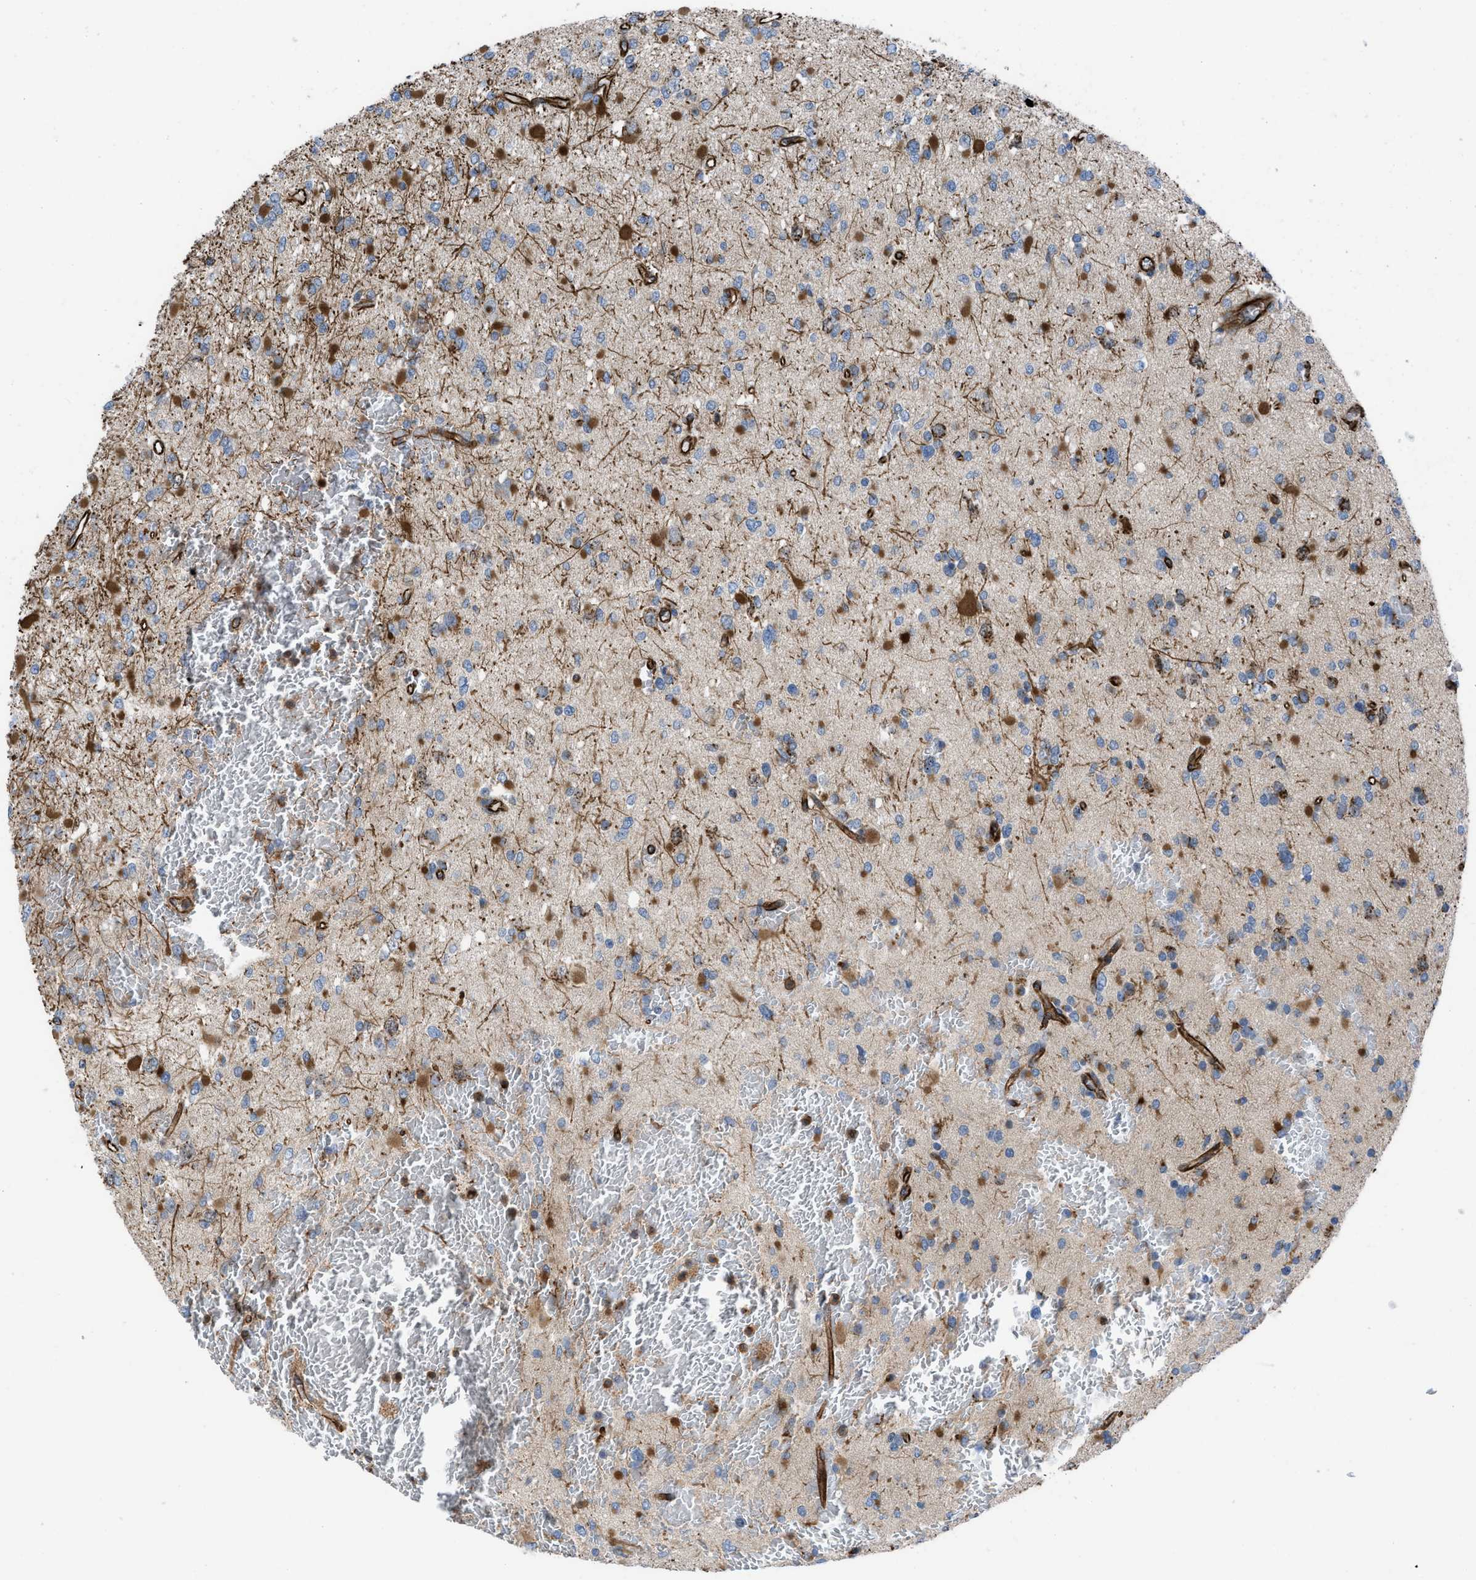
{"staining": {"intensity": "moderate", "quantity": "25%-75%", "location": "cytoplasmic/membranous"}, "tissue": "glioma", "cell_type": "Tumor cells", "image_type": "cancer", "snomed": [{"axis": "morphology", "description": "Glioma, malignant, Low grade"}, {"axis": "topography", "description": "Brain"}], "caption": "IHC image of malignant glioma (low-grade) stained for a protein (brown), which reveals medium levels of moderate cytoplasmic/membranous staining in approximately 25%-75% of tumor cells.", "gene": "PTPRE", "patient": {"sex": "female", "age": 22}}